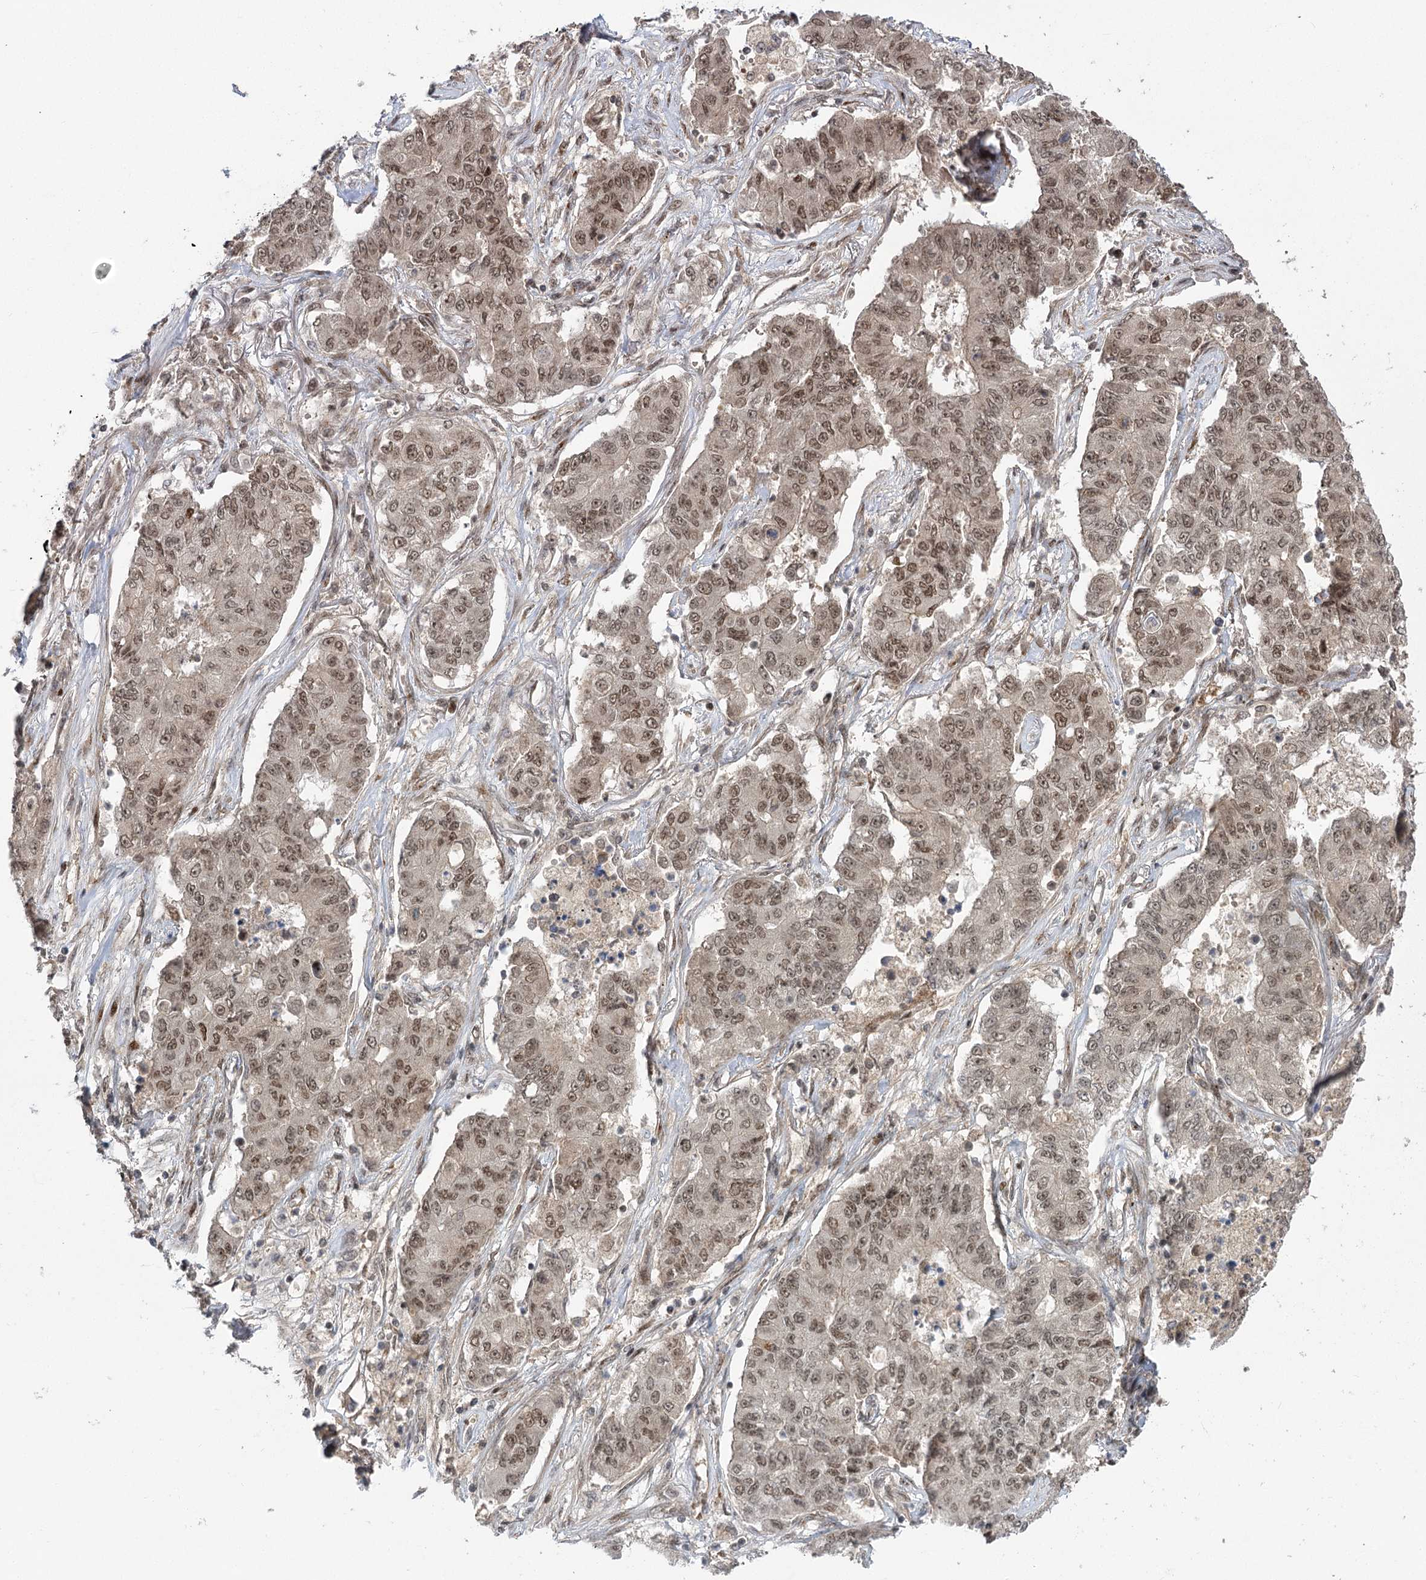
{"staining": {"intensity": "moderate", "quantity": ">75%", "location": "nuclear"}, "tissue": "lung cancer", "cell_type": "Tumor cells", "image_type": "cancer", "snomed": [{"axis": "morphology", "description": "Squamous cell carcinoma, NOS"}, {"axis": "topography", "description": "Lung"}], "caption": "Immunohistochemistry (IHC) of lung squamous cell carcinoma displays medium levels of moderate nuclear positivity in about >75% of tumor cells.", "gene": "HELQ", "patient": {"sex": "male", "age": 74}}